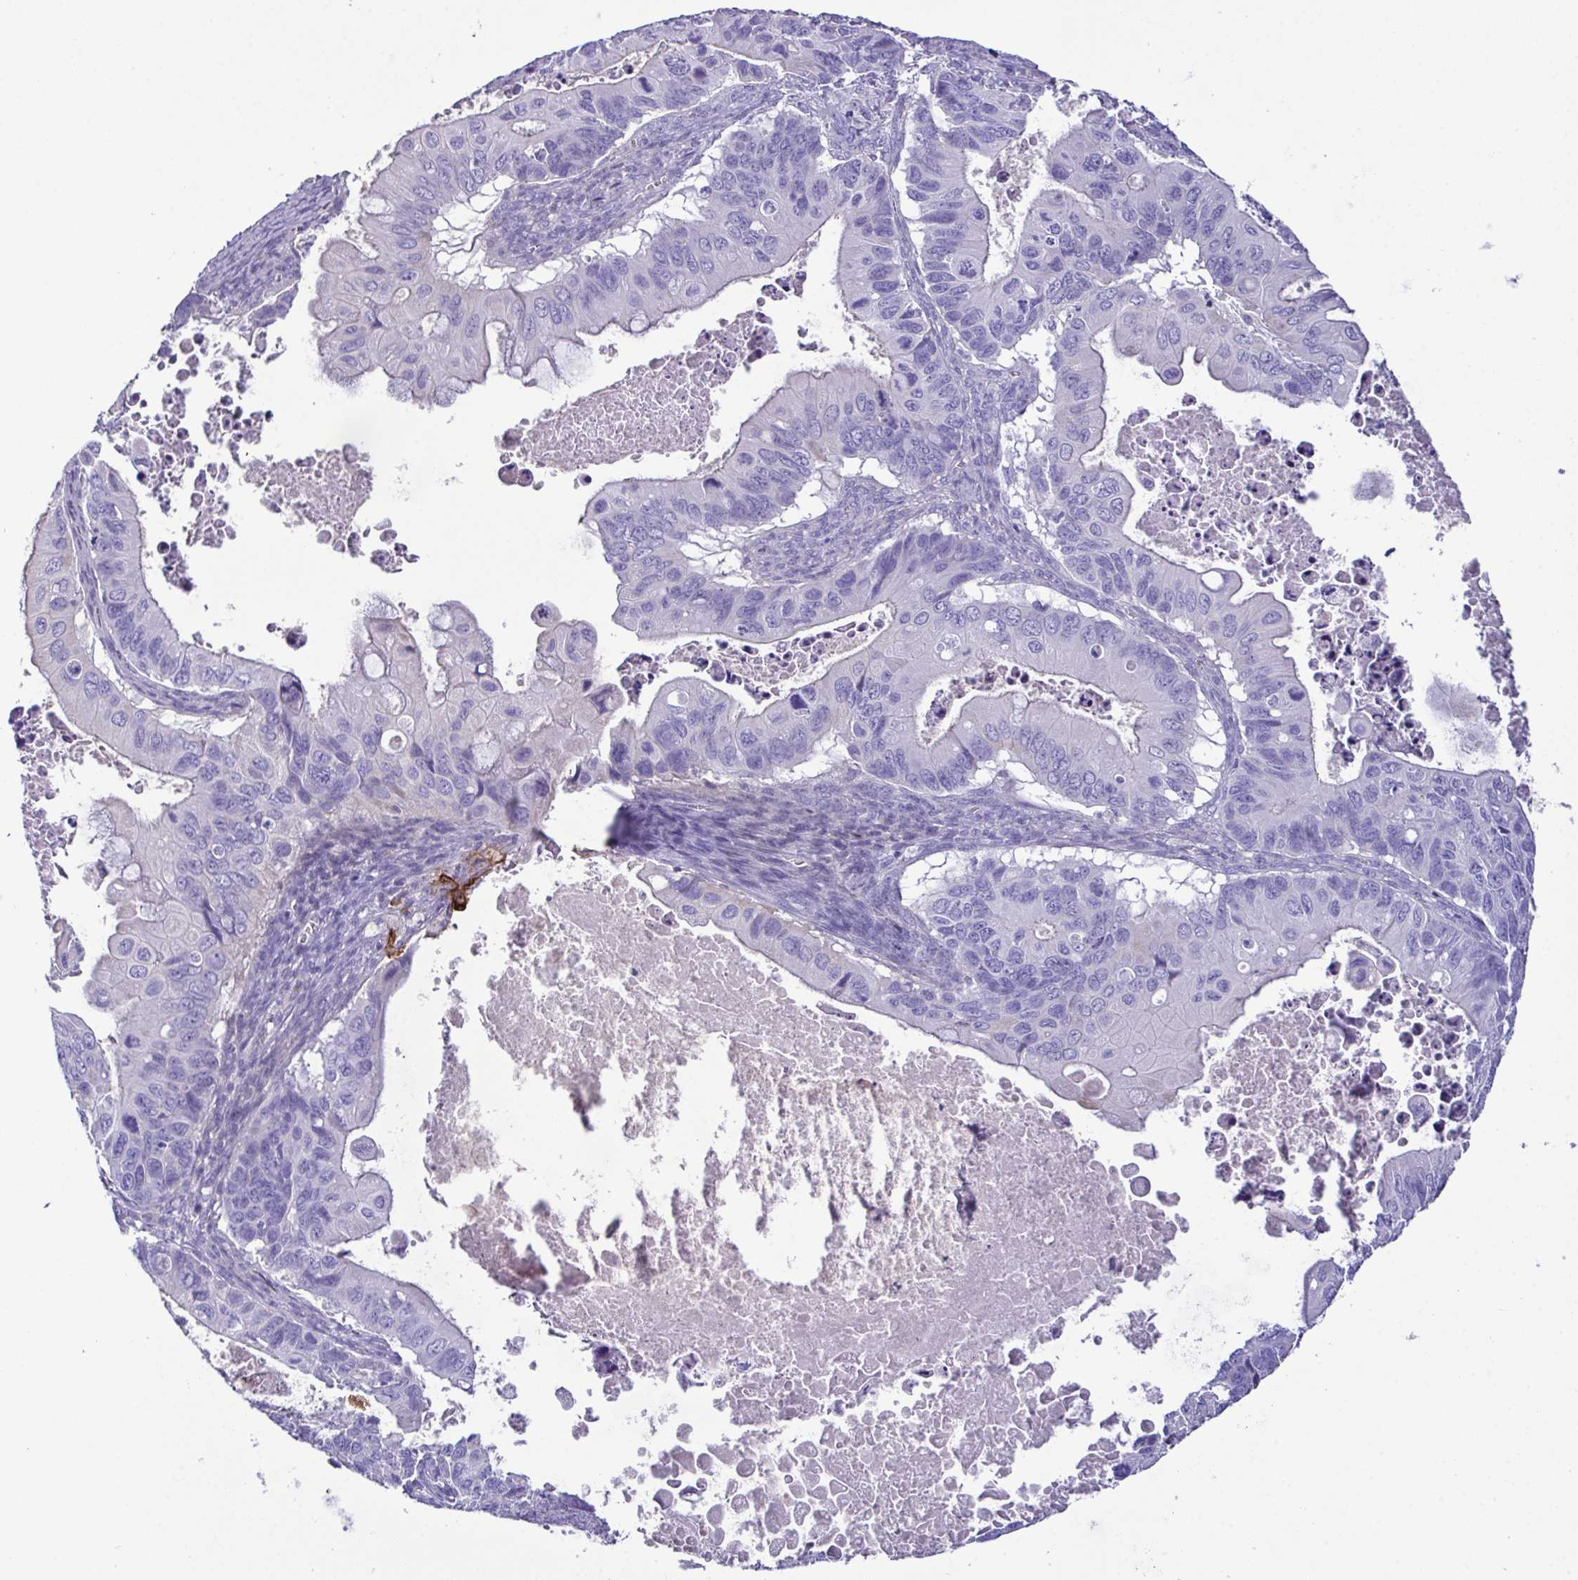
{"staining": {"intensity": "negative", "quantity": "none", "location": "none"}, "tissue": "ovarian cancer", "cell_type": "Tumor cells", "image_type": "cancer", "snomed": [{"axis": "morphology", "description": "Cystadenocarcinoma, mucinous, NOS"}, {"axis": "topography", "description": "Ovary"}], "caption": "Immunohistochemical staining of human ovarian mucinous cystadenocarcinoma displays no significant staining in tumor cells.", "gene": "MARCO", "patient": {"sex": "female", "age": 64}}